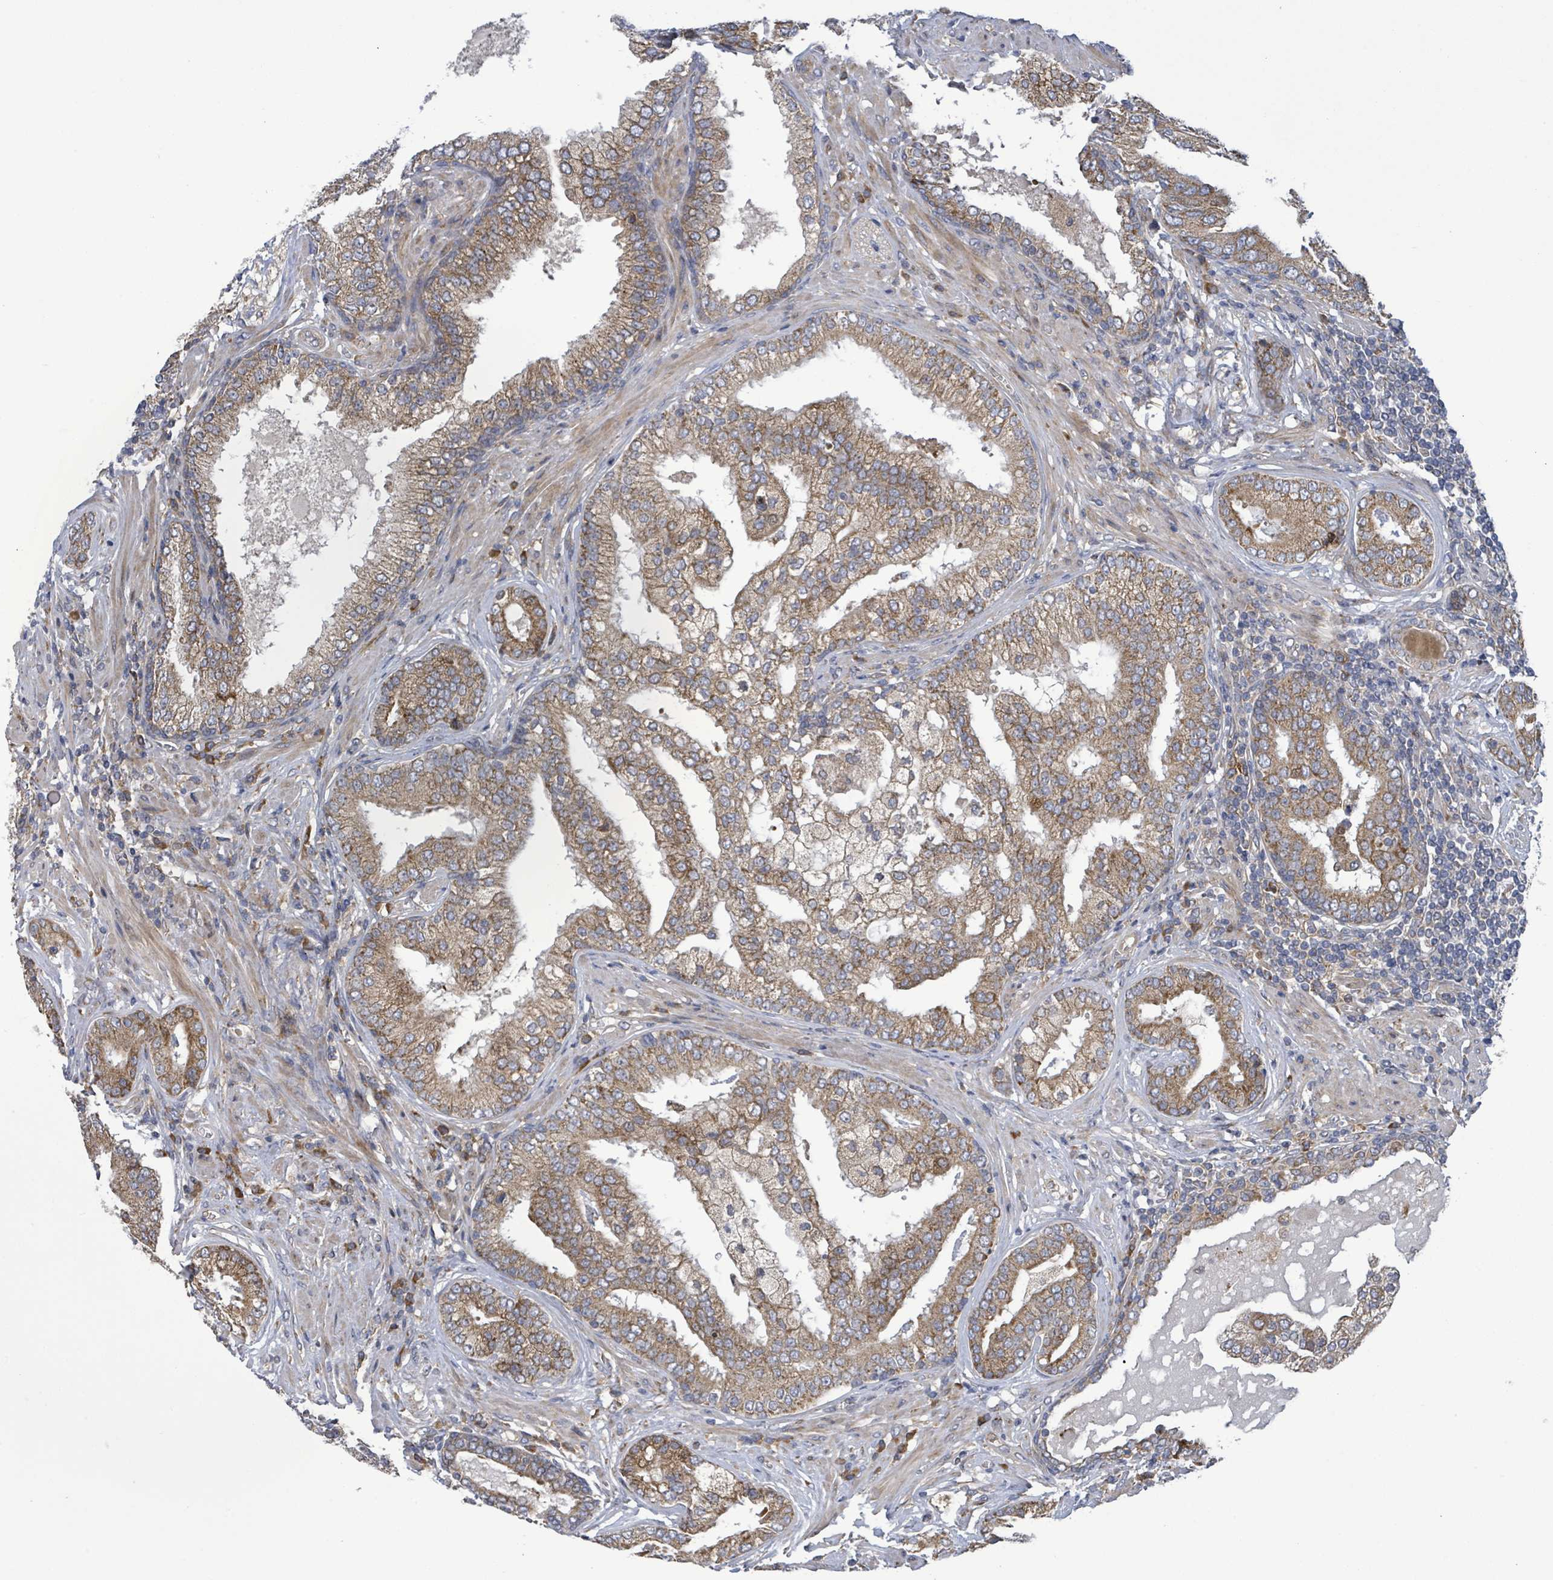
{"staining": {"intensity": "moderate", "quantity": ">75%", "location": "cytoplasmic/membranous"}, "tissue": "prostate cancer", "cell_type": "Tumor cells", "image_type": "cancer", "snomed": [{"axis": "morphology", "description": "Adenocarcinoma, High grade"}, {"axis": "topography", "description": "Prostate"}], "caption": "Approximately >75% of tumor cells in prostate adenocarcinoma (high-grade) show moderate cytoplasmic/membranous protein positivity as visualized by brown immunohistochemical staining.", "gene": "NOMO1", "patient": {"sex": "male", "age": 55}}